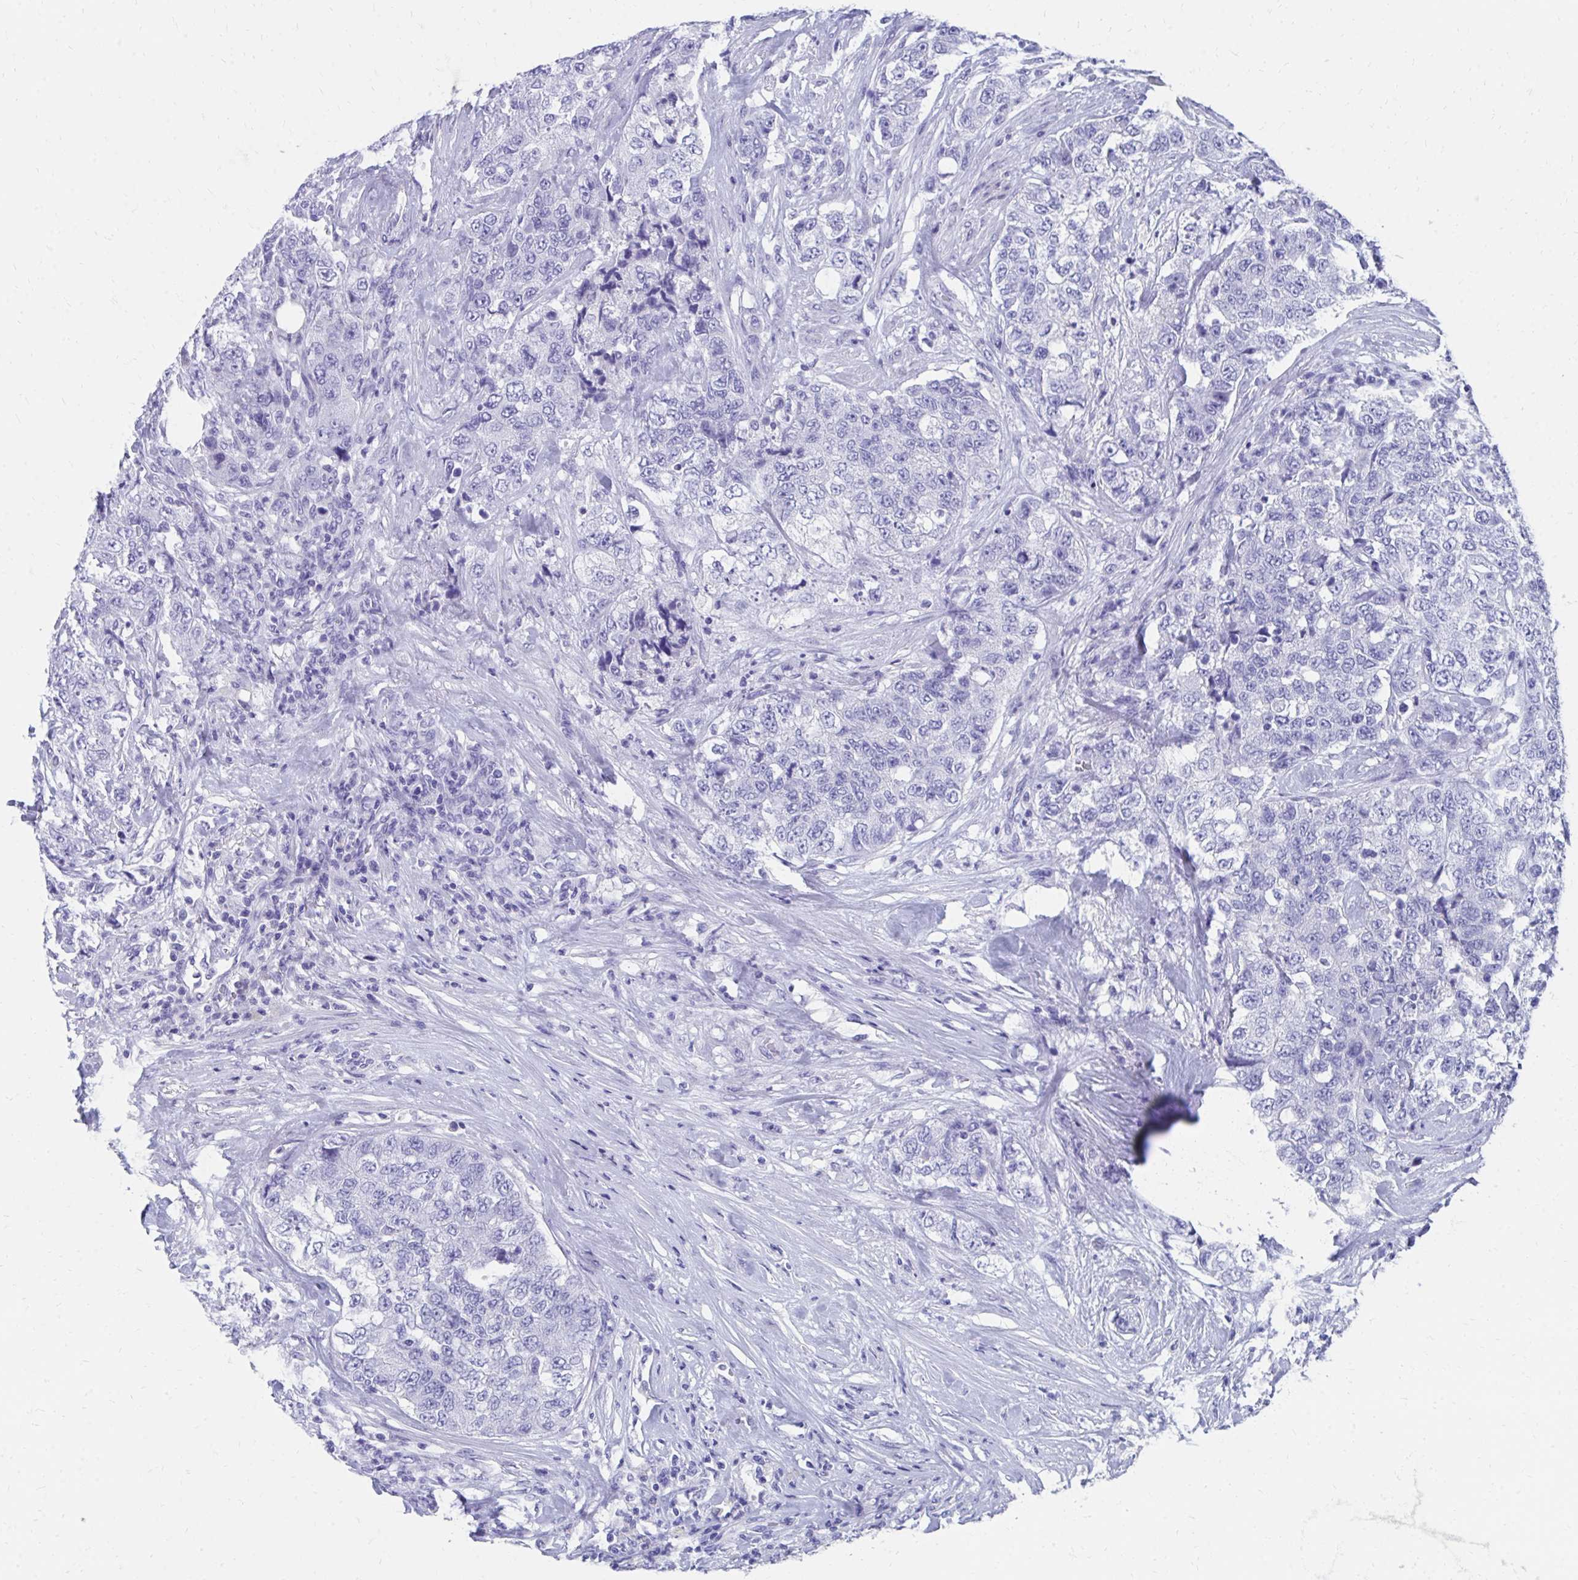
{"staining": {"intensity": "negative", "quantity": "none", "location": "none"}, "tissue": "urothelial cancer", "cell_type": "Tumor cells", "image_type": "cancer", "snomed": [{"axis": "morphology", "description": "Urothelial carcinoma, High grade"}, {"axis": "topography", "description": "Urinary bladder"}], "caption": "Immunohistochemistry (IHC) photomicrograph of neoplastic tissue: urothelial carcinoma (high-grade) stained with DAB reveals no significant protein positivity in tumor cells. The staining is performed using DAB brown chromogen with nuclei counter-stained in using hematoxylin.", "gene": "HGD", "patient": {"sex": "female", "age": 78}}